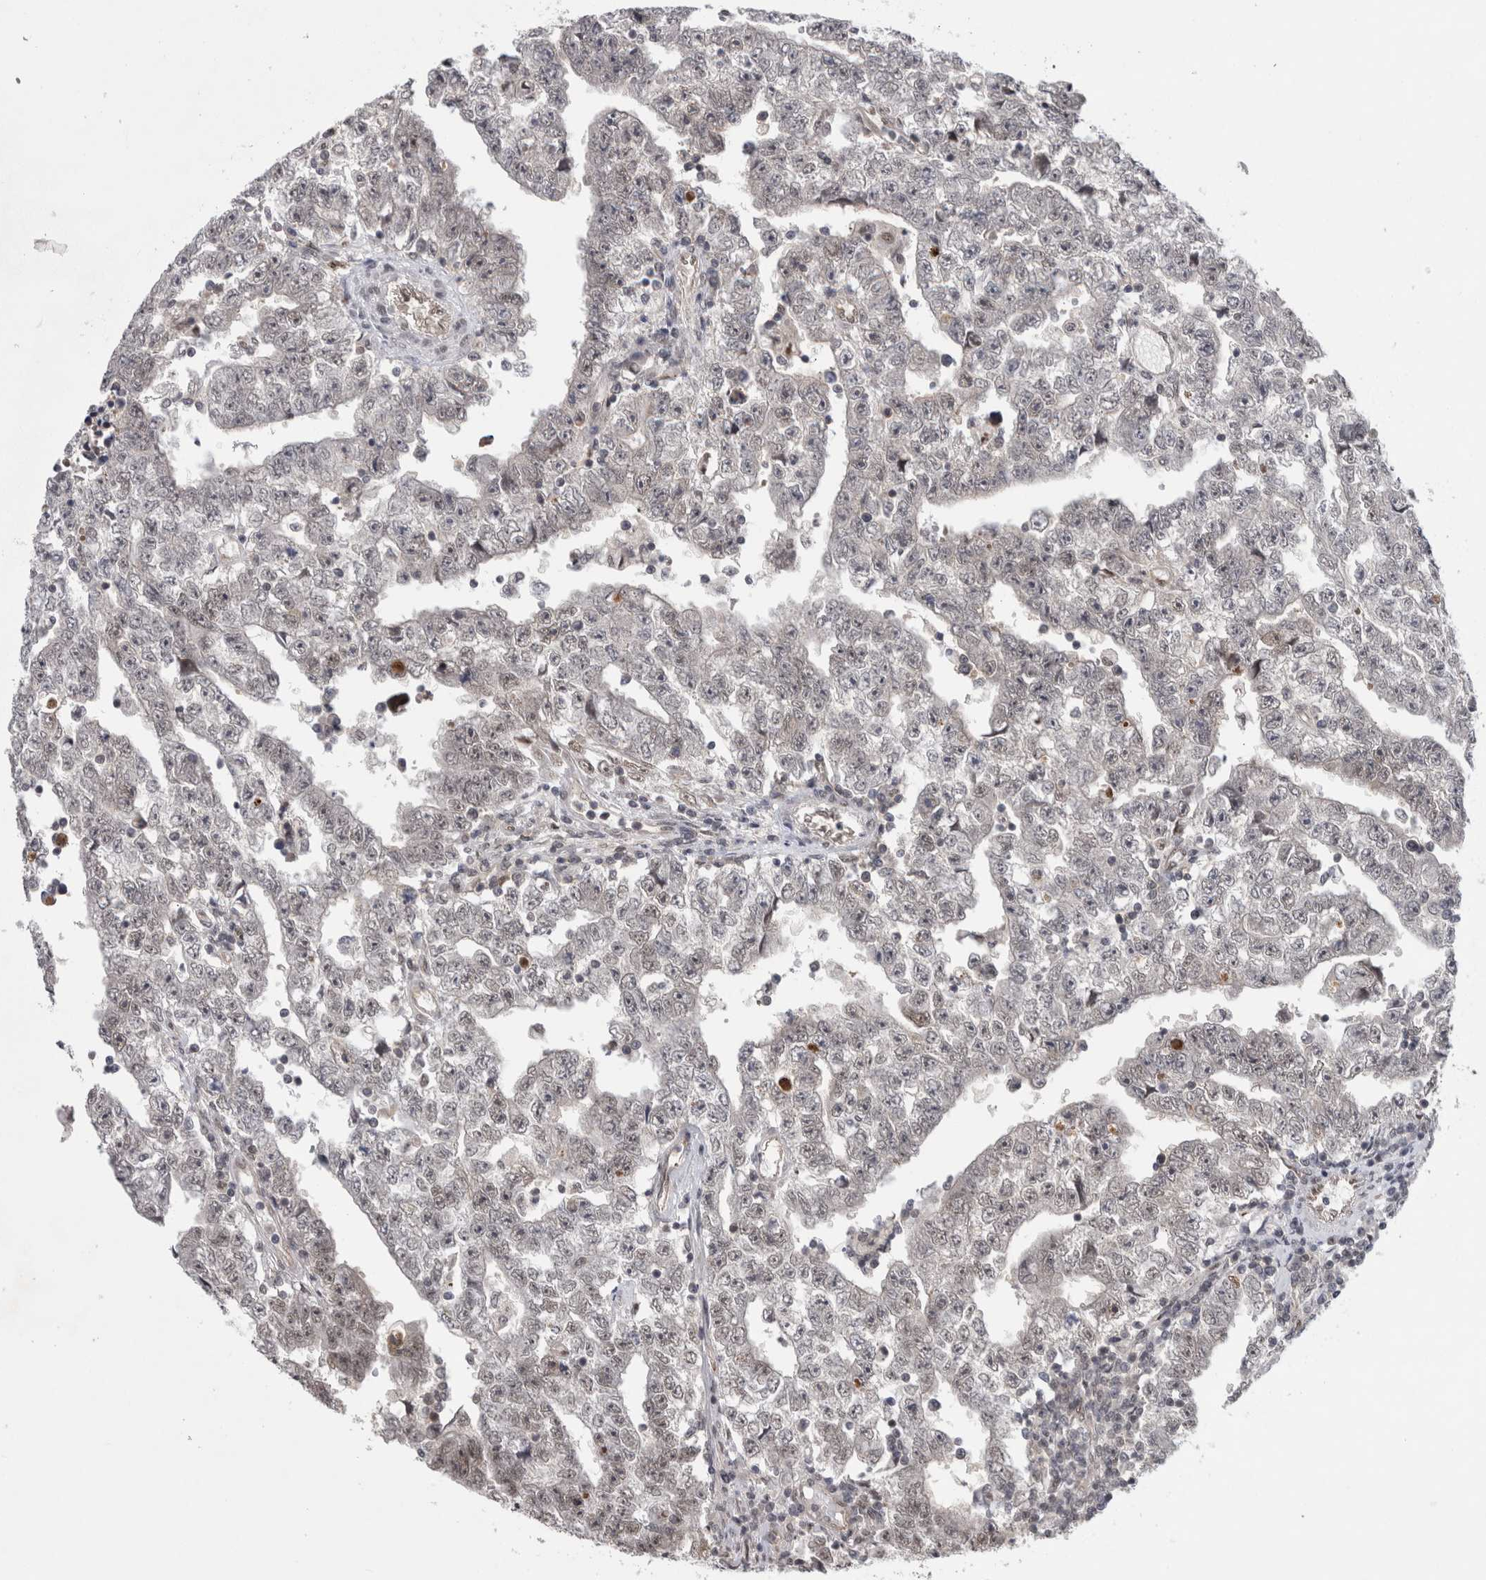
{"staining": {"intensity": "weak", "quantity": "<25%", "location": "nuclear"}, "tissue": "testis cancer", "cell_type": "Tumor cells", "image_type": "cancer", "snomed": [{"axis": "morphology", "description": "Carcinoma, Embryonal, NOS"}, {"axis": "topography", "description": "Testis"}], "caption": "A high-resolution photomicrograph shows immunohistochemistry staining of testis cancer (embryonal carcinoma), which shows no significant expression in tumor cells.", "gene": "PSMB2", "patient": {"sex": "male", "age": 25}}